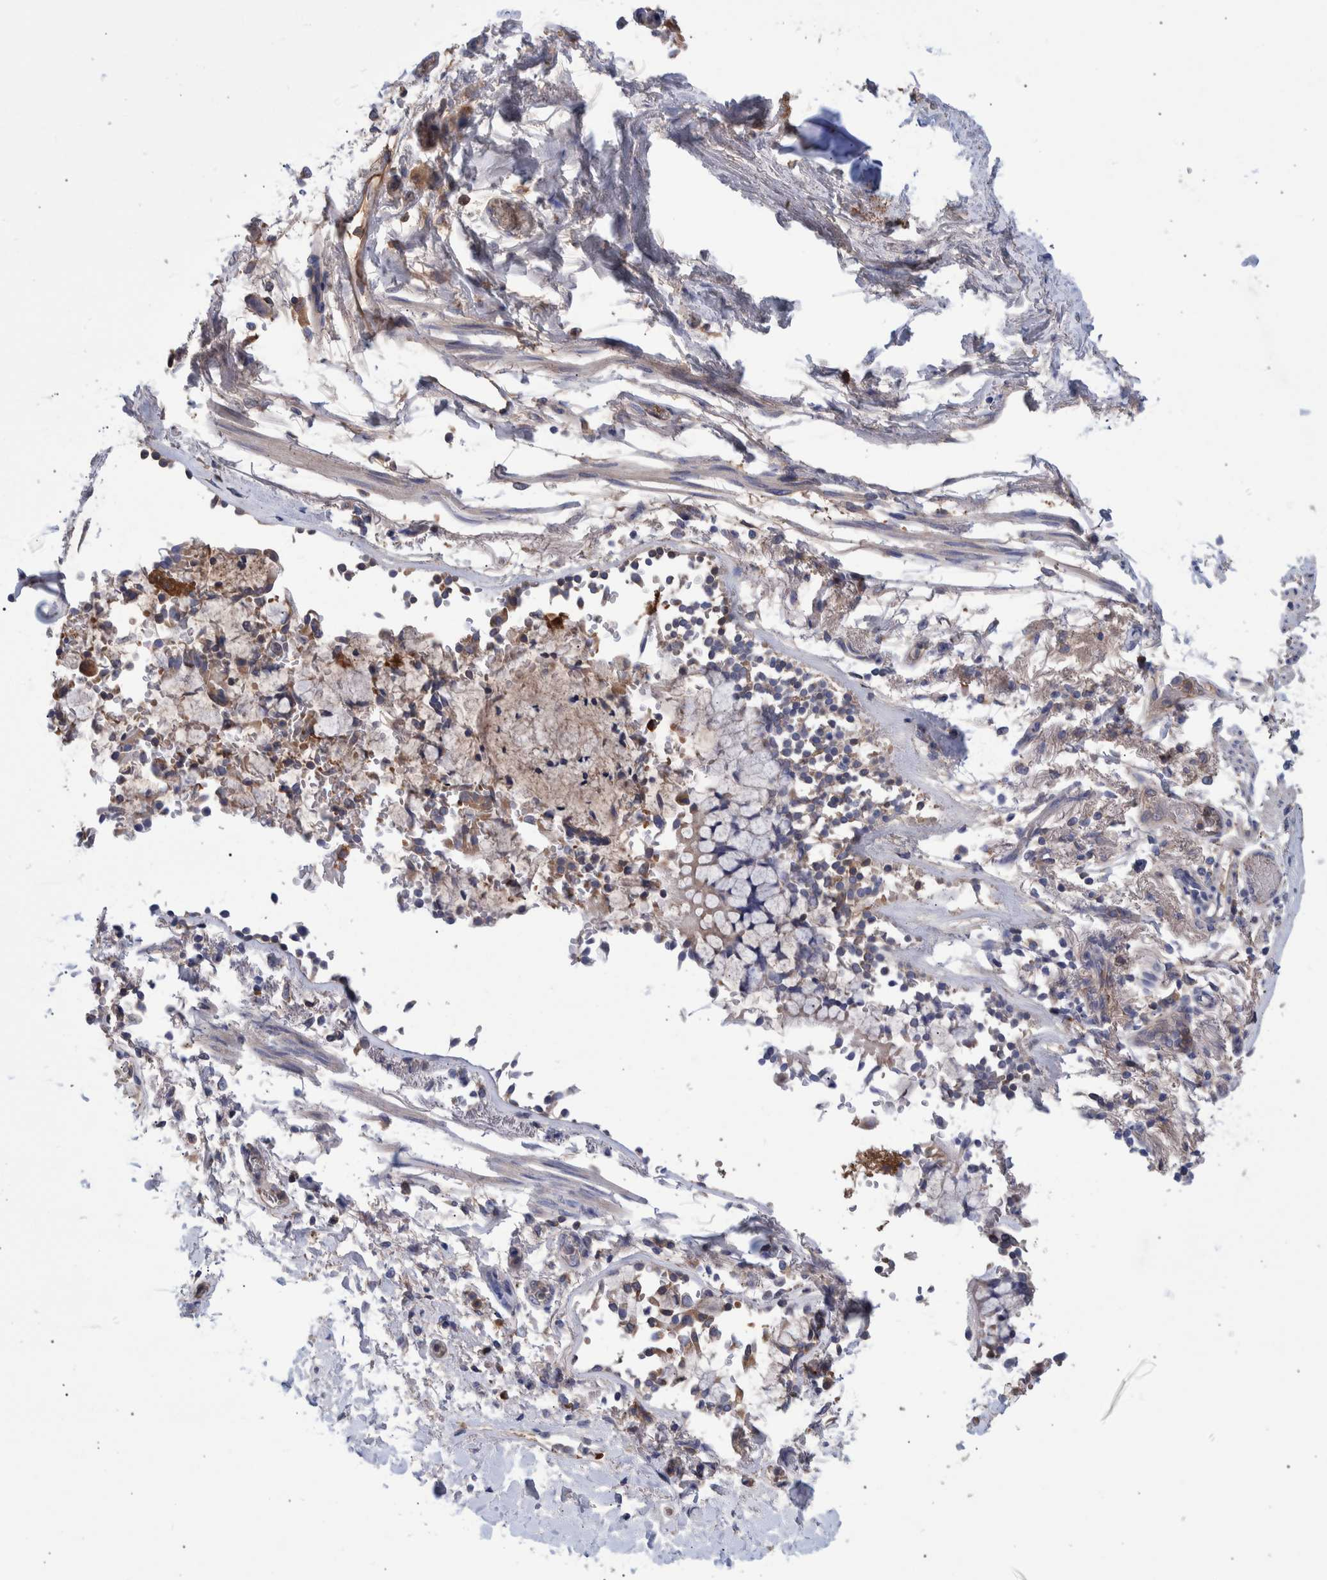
{"staining": {"intensity": "negative", "quantity": "none", "location": "none"}, "tissue": "soft tissue", "cell_type": "Fibroblasts", "image_type": "normal", "snomed": [{"axis": "morphology", "description": "Normal tissue, NOS"}, {"axis": "topography", "description": "Cartilage tissue"}, {"axis": "topography", "description": "Lung"}], "caption": "IHC of normal soft tissue reveals no staining in fibroblasts.", "gene": "DLL4", "patient": {"sex": "female", "age": 77}}